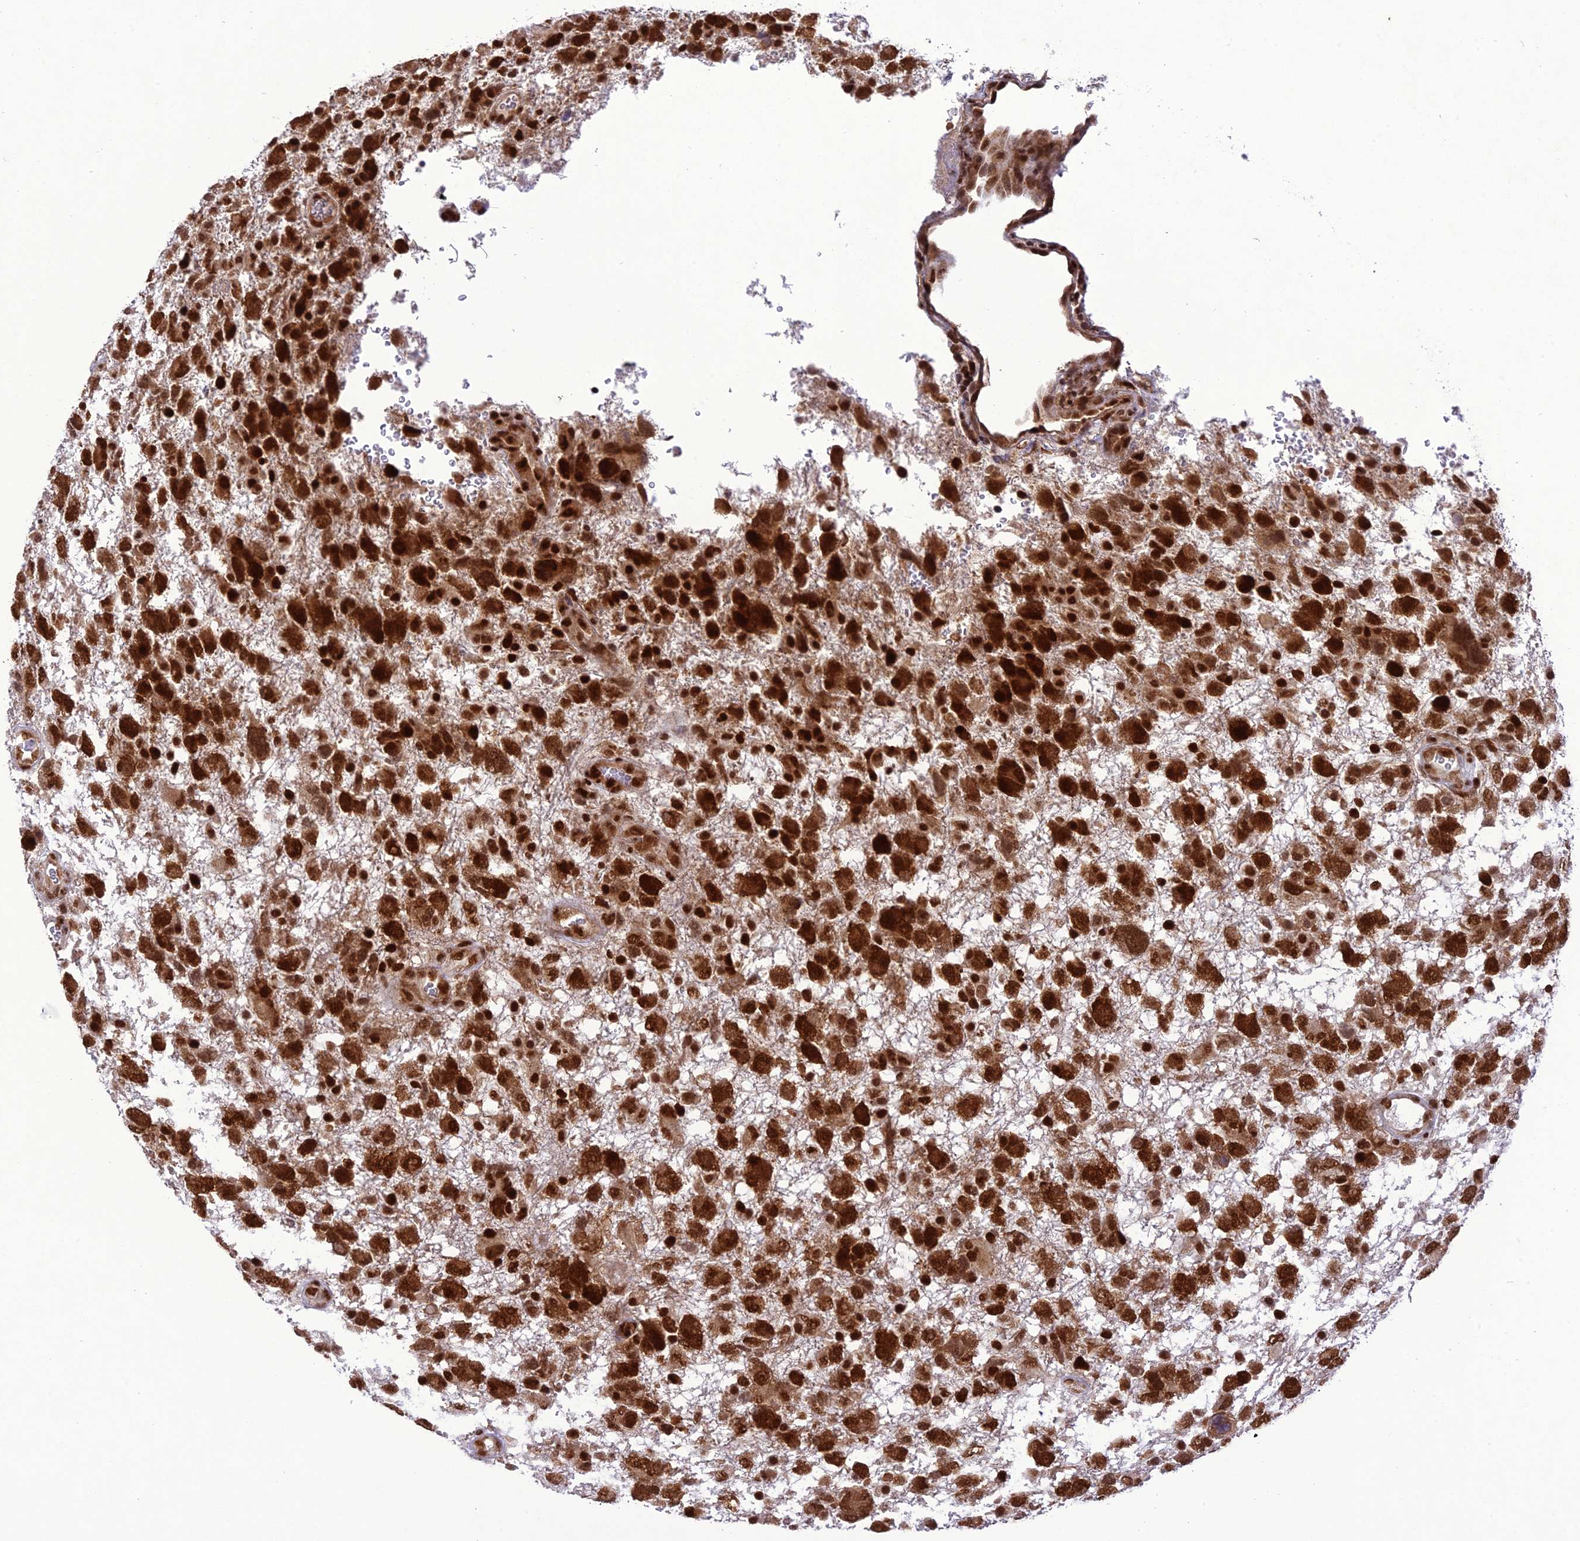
{"staining": {"intensity": "strong", "quantity": ">75%", "location": "cytoplasmic/membranous,nuclear"}, "tissue": "glioma", "cell_type": "Tumor cells", "image_type": "cancer", "snomed": [{"axis": "morphology", "description": "Glioma, malignant, High grade"}, {"axis": "topography", "description": "Brain"}], "caption": "Glioma stained for a protein (brown) demonstrates strong cytoplasmic/membranous and nuclear positive positivity in approximately >75% of tumor cells.", "gene": "DDX1", "patient": {"sex": "male", "age": 61}}